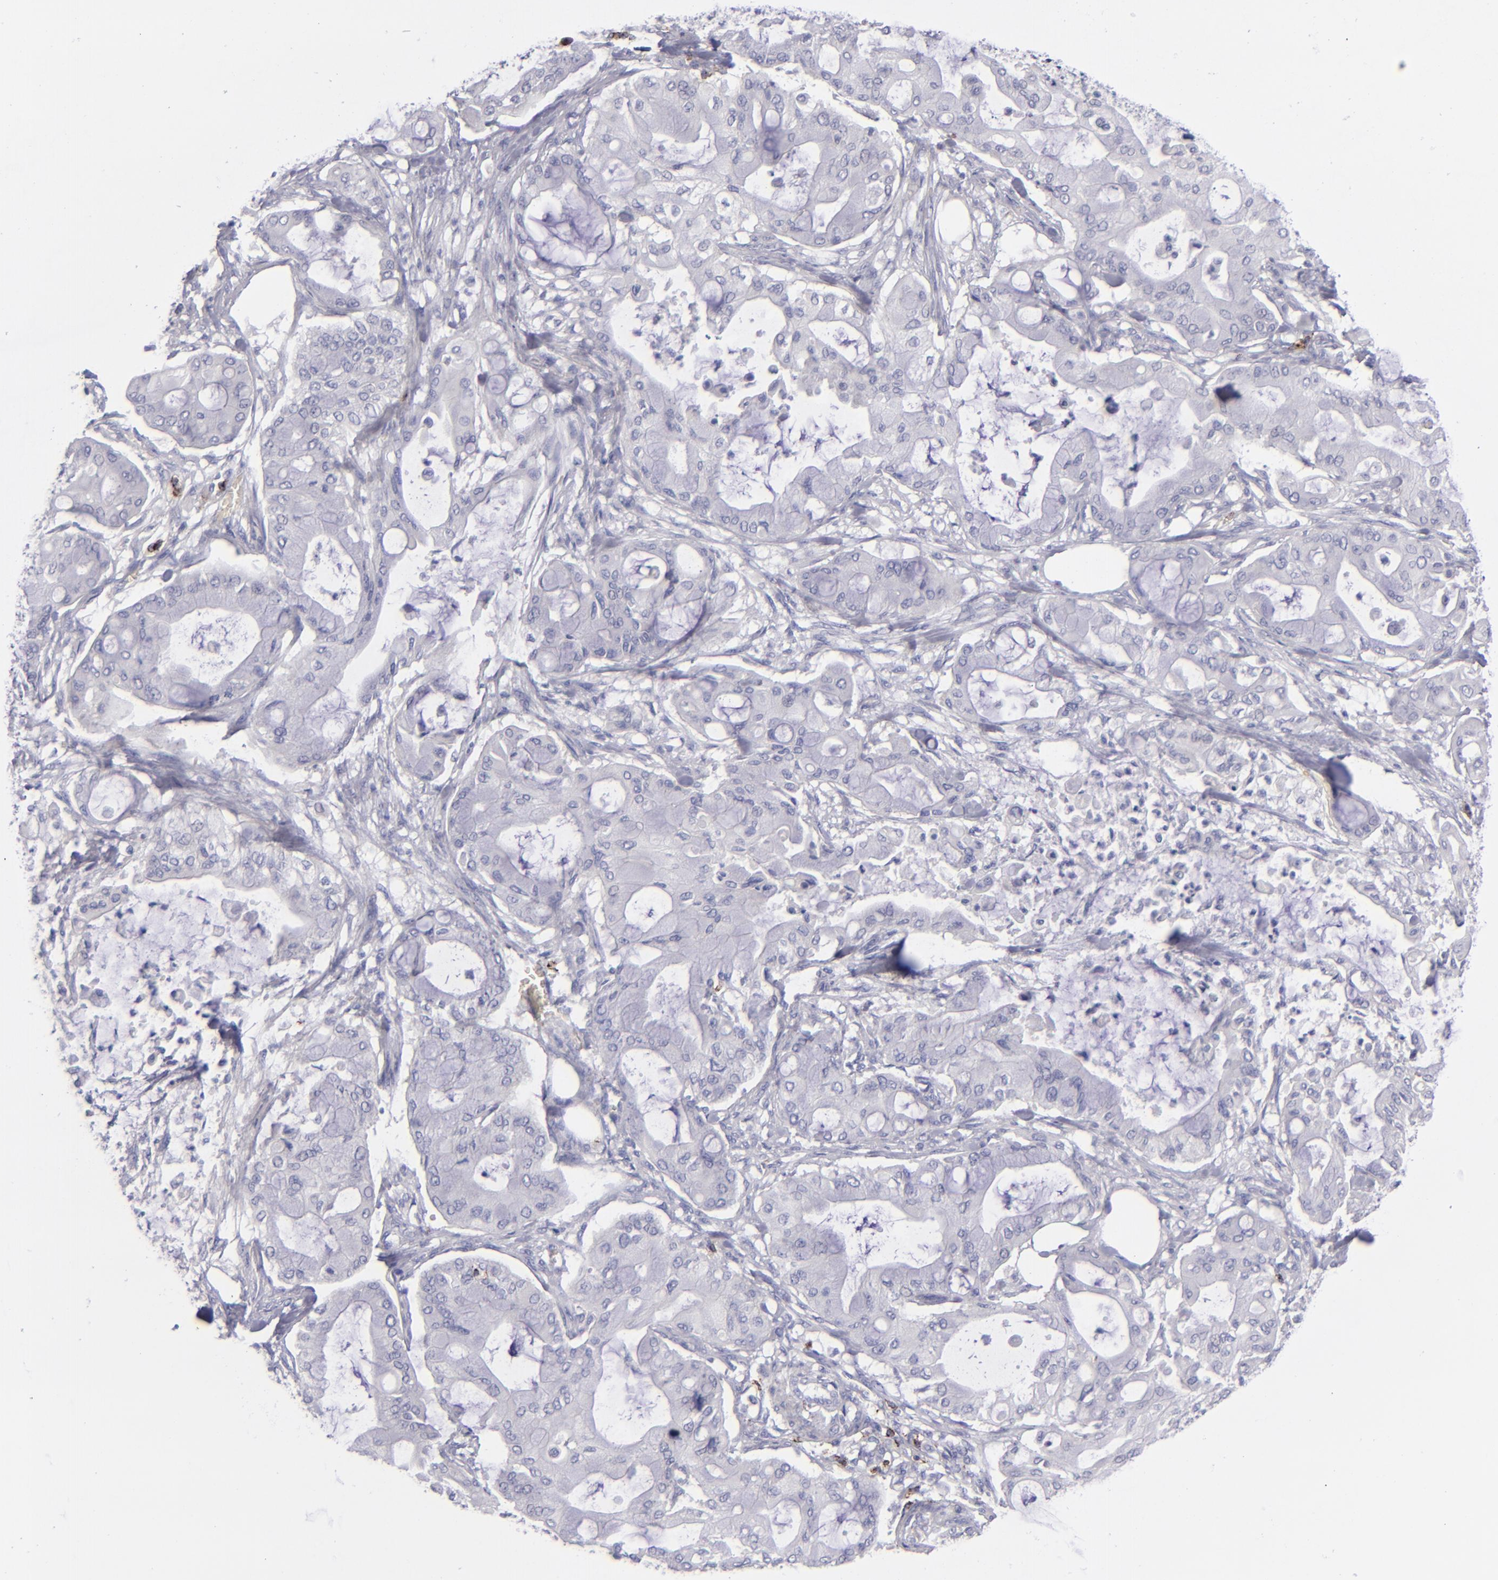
{"staining": {"intensity": "negative", "quantity": "none", "location": "none"}, "tissue": "pancreatic cancer", "cell_type": "Tumor cells", "image_type": "cancer", "snomed": [{"axis": "morphology", "description": "Adenocarcinoma, NOS"}, {"axis": "morphology", "description": "Adenocarcinoma, metastatic, NOS"}, {"axis": "topography", "description": "Lymph node"}, {"axis": "topography", "description": "Pancreas"}, {"axis": "topography", "description": "Duodenum"}], "caption": "Immunohistochemistry of pancreatic cancer (adenocarcinoma) shows no staining in tumor cells.", "gene": "CD2", "patient": {"sex": "female", "age": 64}}